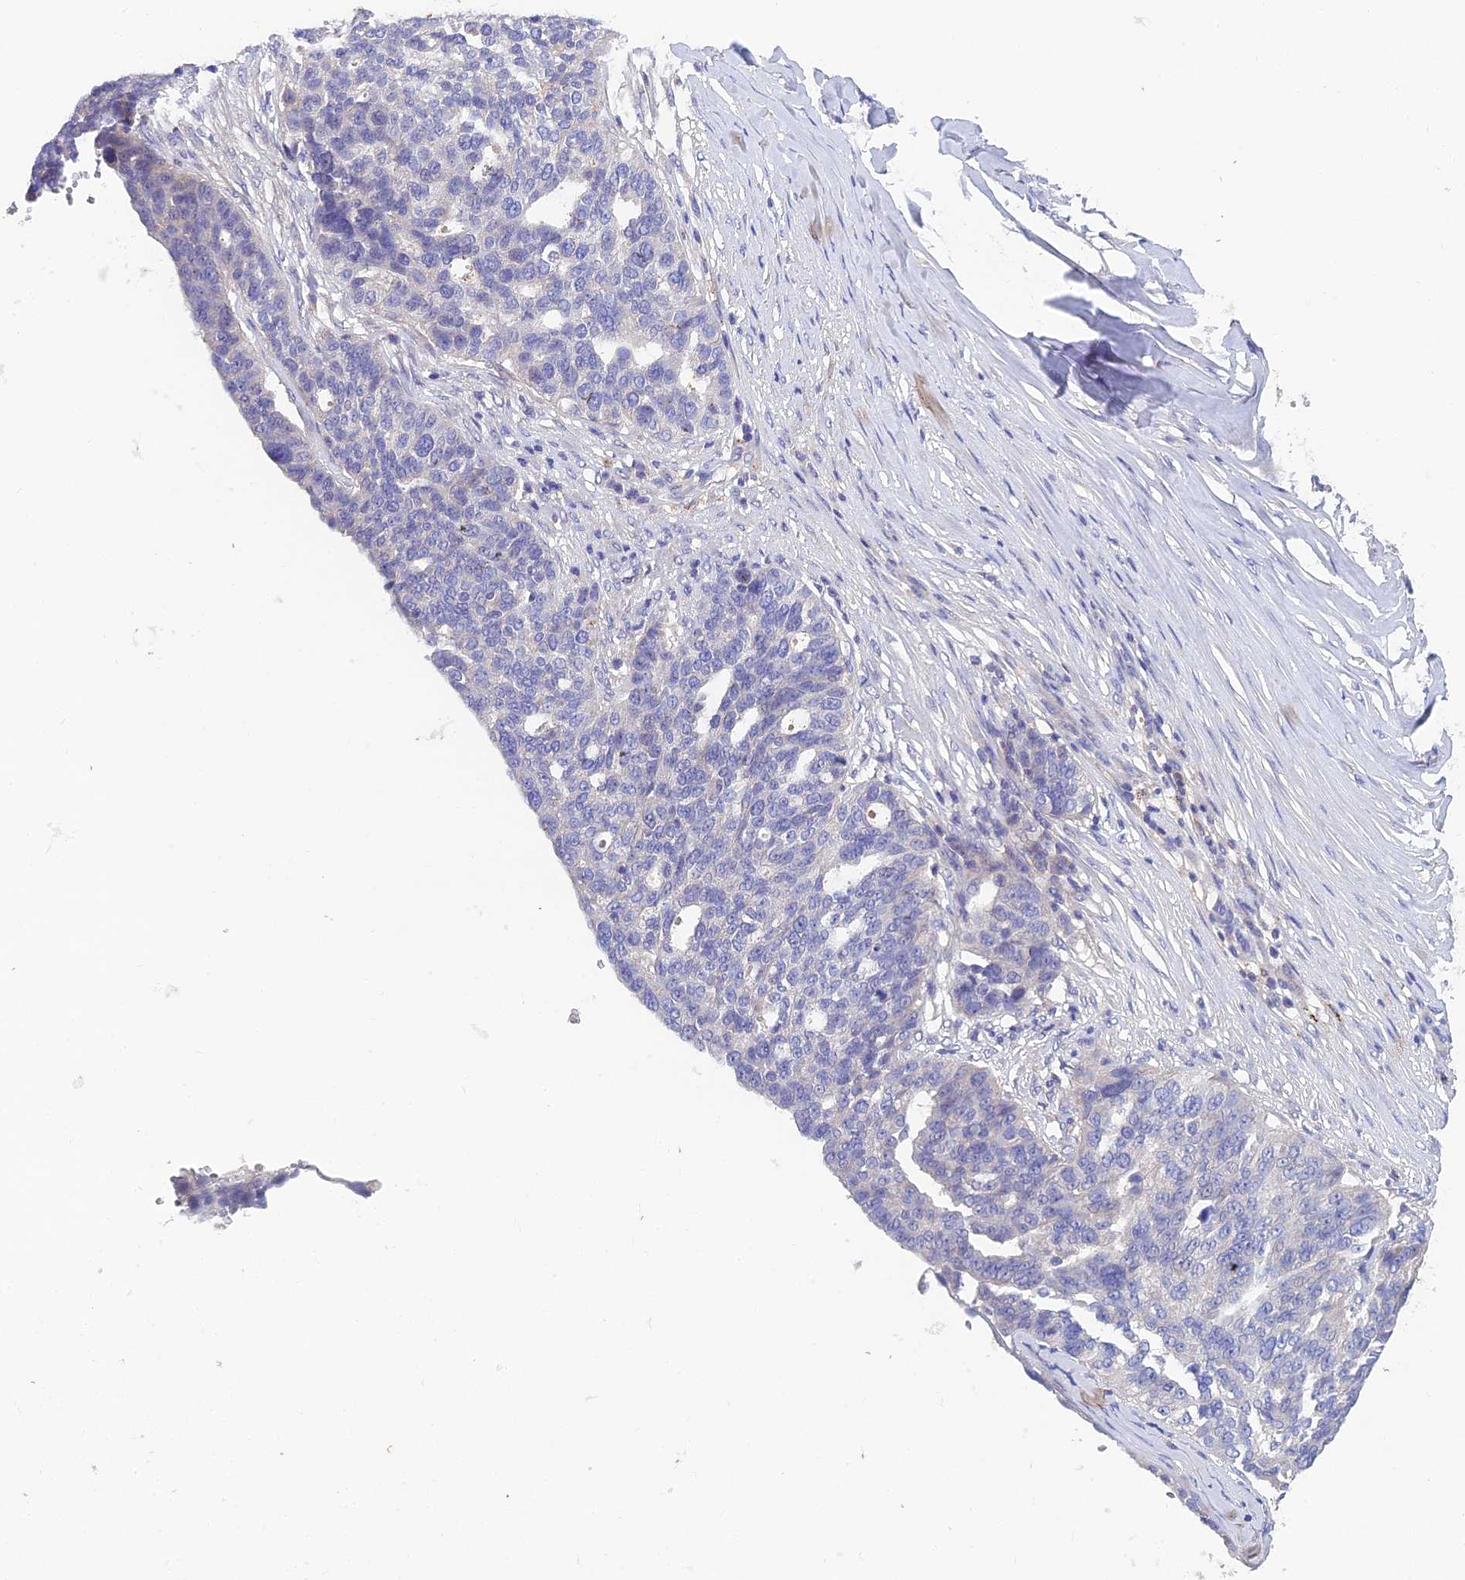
{"staining": {"intensity": "negative", "quantity": "none", "location": "none"}, "tissue": "ovarian cancer", "cell_type": "Tumor cells", "image_type": "cancer", "snomed": [{"axis": "morphology", "description": "Cystadenocarcinoma, serous, NOS"}, {"axis": "topography", "description": "Ovary"}], "caption": "Protein analysis of ovarian serous cystadenocarcinoma demonstrates no significant staining in tumor cells.", "gene": "ADAMTS13", "patient": {"sex": "female", "age": 59}}